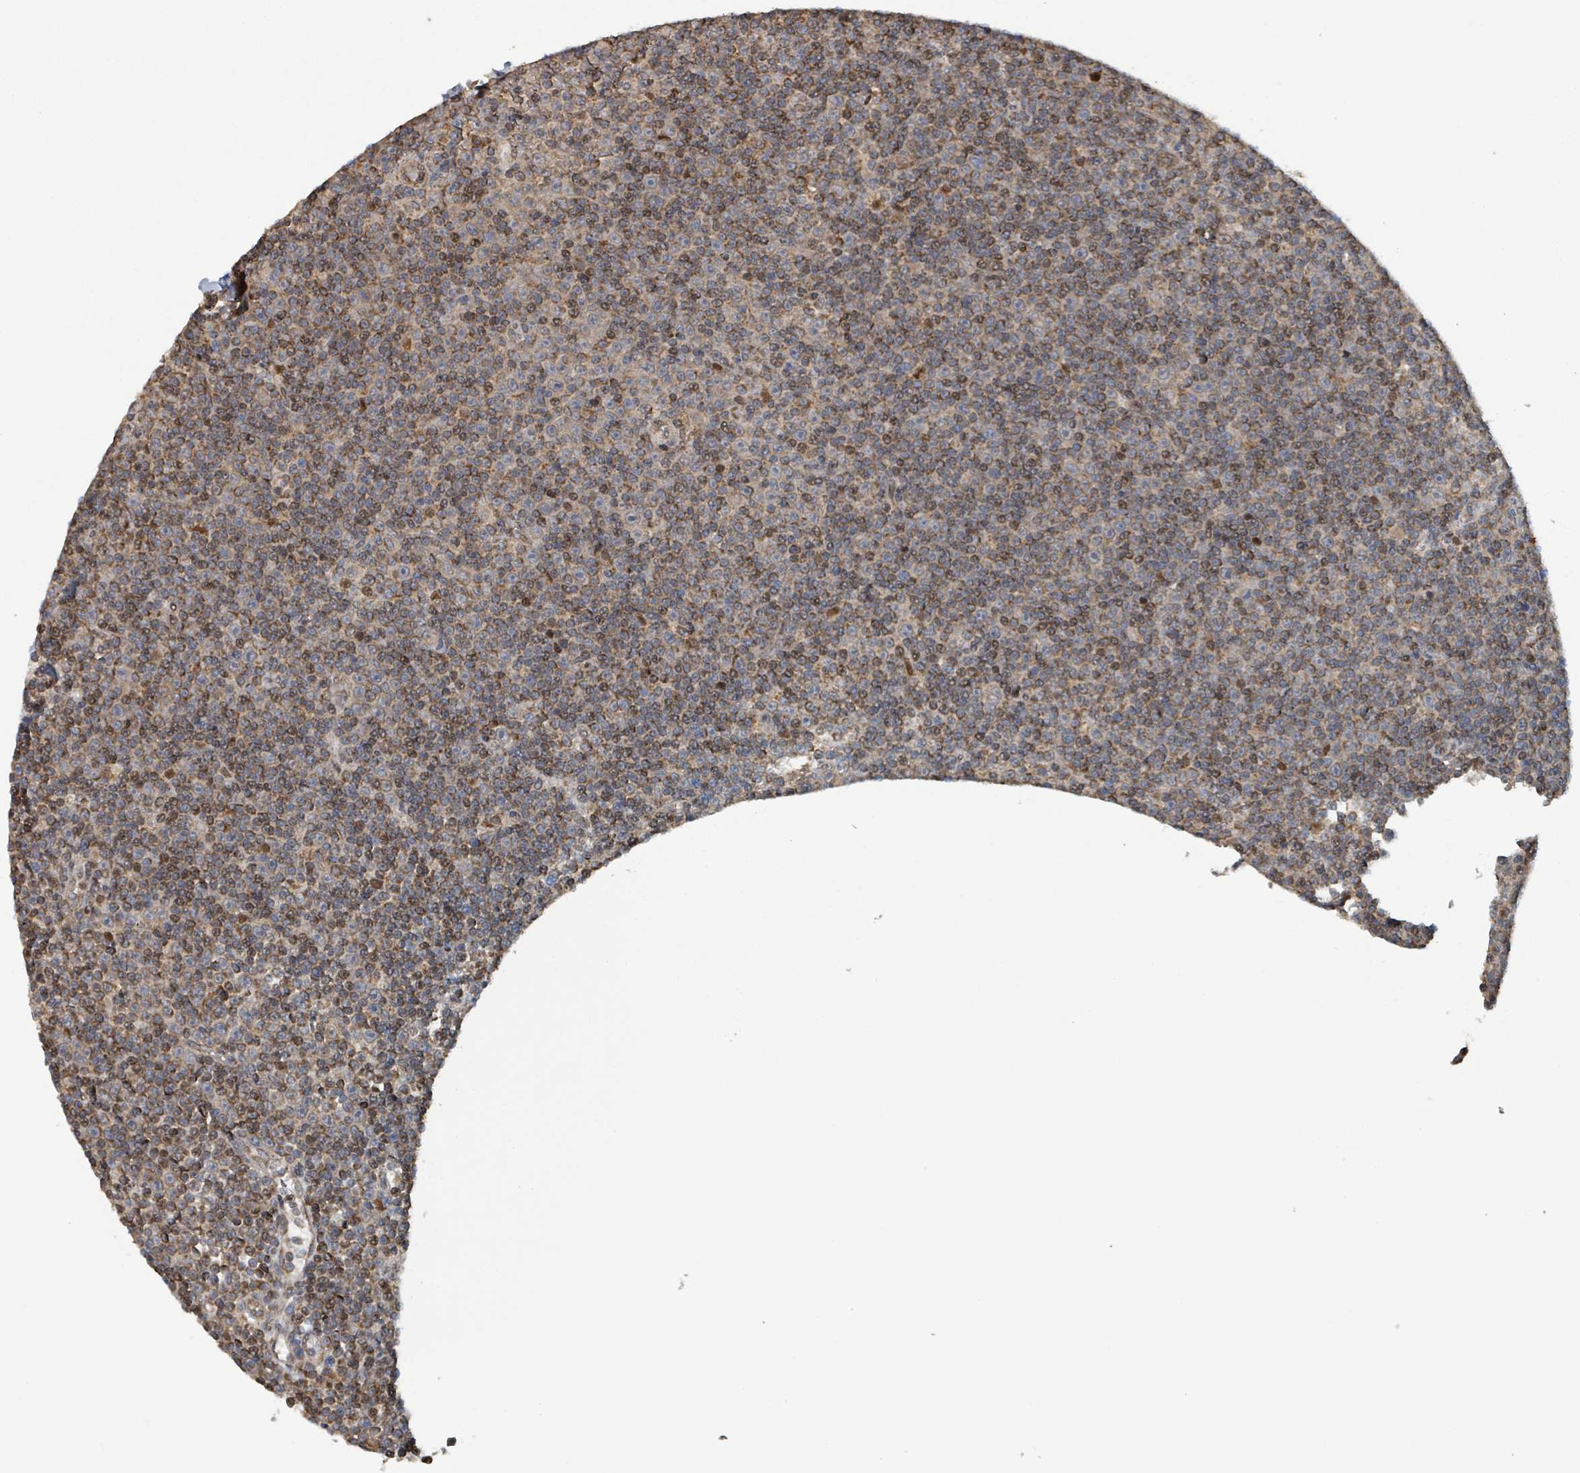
{"staining": {"intensity": "weak", "quantity": ">75%", "location": "cytoplasmic/membranous"}, "tissue": "lymphoma", "cell_type": "Tumor cells", "image_type": "cancer", "snomed": [{"axis": "morphology", "description": "Malignant lymphoma, non-Hodgkin's type, Low grade"}, {"axis": "topography", "description": "Lymph node"}], "caption": "Low-grade malignant lymphoma, non-Hodgkin's type tissue exhibits weak cytoplasmic/membranous staining in approximately >75% of tumor cells", "gene": "HIVEP1", "patient": {"sex": "female", "age": 67}}